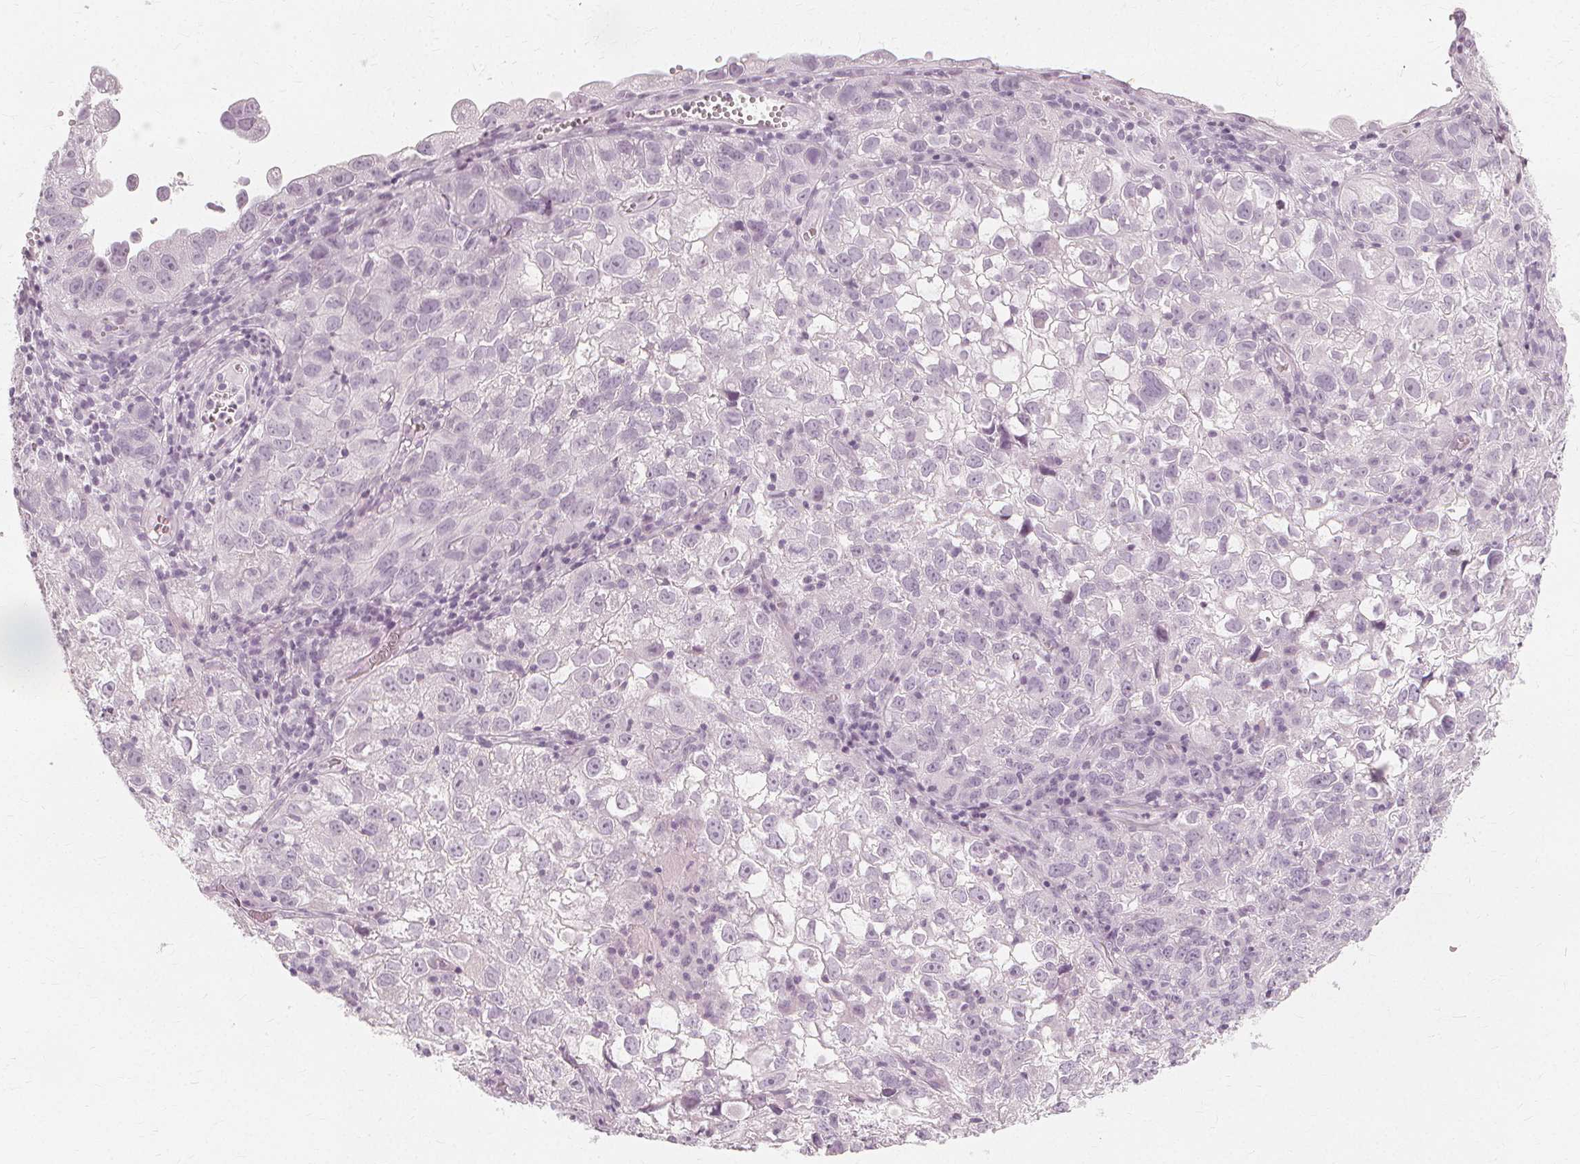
{"staining": {"intensity": "negative", "quantity": "none", "location": "none"}, "tissue": "cervical cancer", "cell_type": "Tumor cells", "image_type": "cancer", "snomed": [{"axis": "morphology", "description": "Squamous cell carcinoma, NOS"}, {"axis": "topography", "description": "Cervix"}], "caption": "This image is of cervical cancer (squamous cell carcinoma) stained with immunohistochemistry (IHC) to label a protein in brown with the nuclei are counter-stained blue. There is no positivity in tumor cells.", "gene": "NXPE1", "patient": {"sex": "female", "age": 55}}